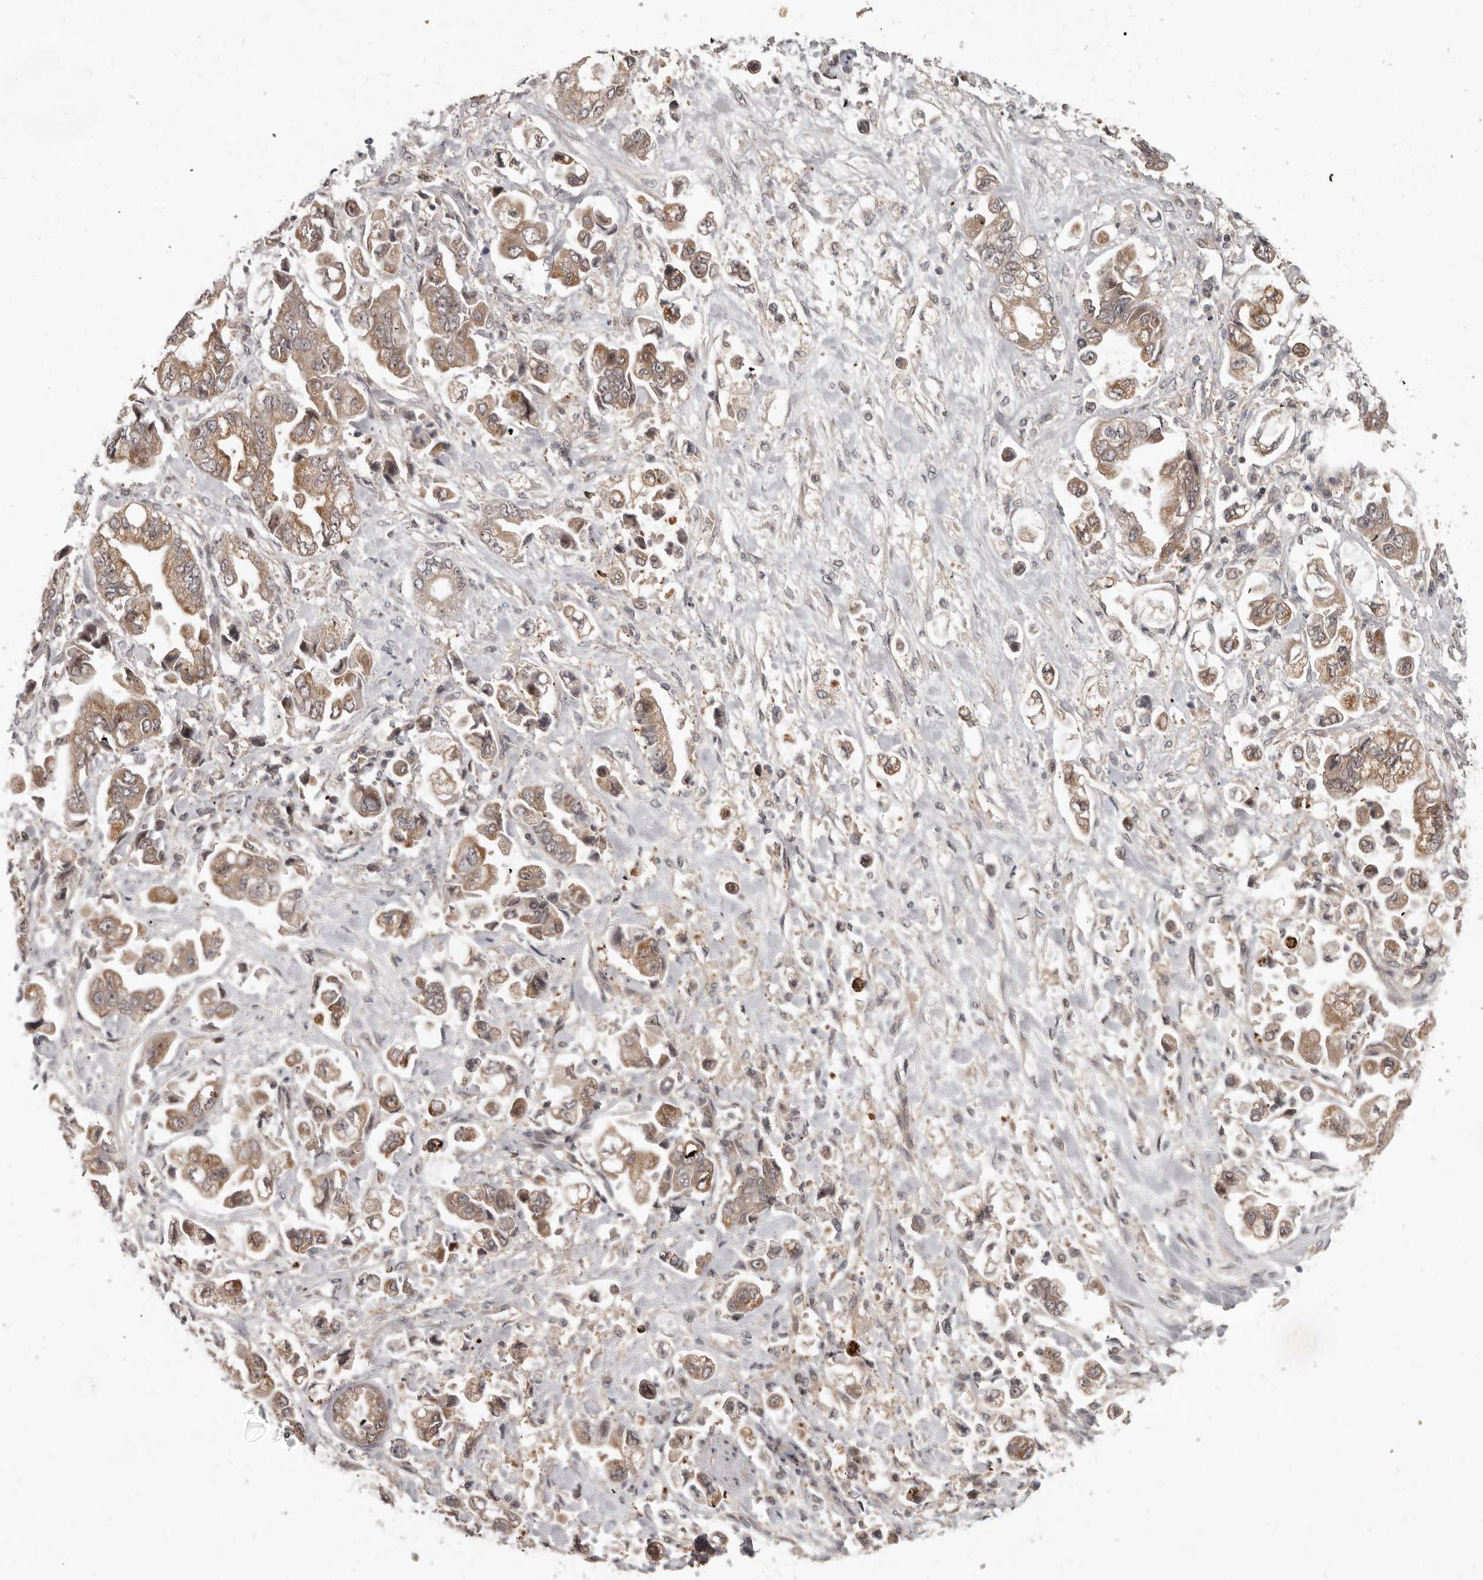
{"staining": {"intensity": "moderate", "quantity": ">75%", "location": "cytoplasmic/membranous"}, "tissue": "stomach cancer", "cell_type": "Tumor cells", "image_type": "cancer", "snomed": [{"axis": "morphology", "description": "Normal tissue, NOS"}, {"axis": "morphology", "description": "Adenocarcinoma, NOS"}, {"axis": "topography", "description": "Stomach"}], "caption": "Protein staining of stomach cancer tissue shows moderate cytoplasmic/membranous expression in about >75% of tumor cells.", "gene": "BAD", "patient": {"sex": "male", "age": 62}}